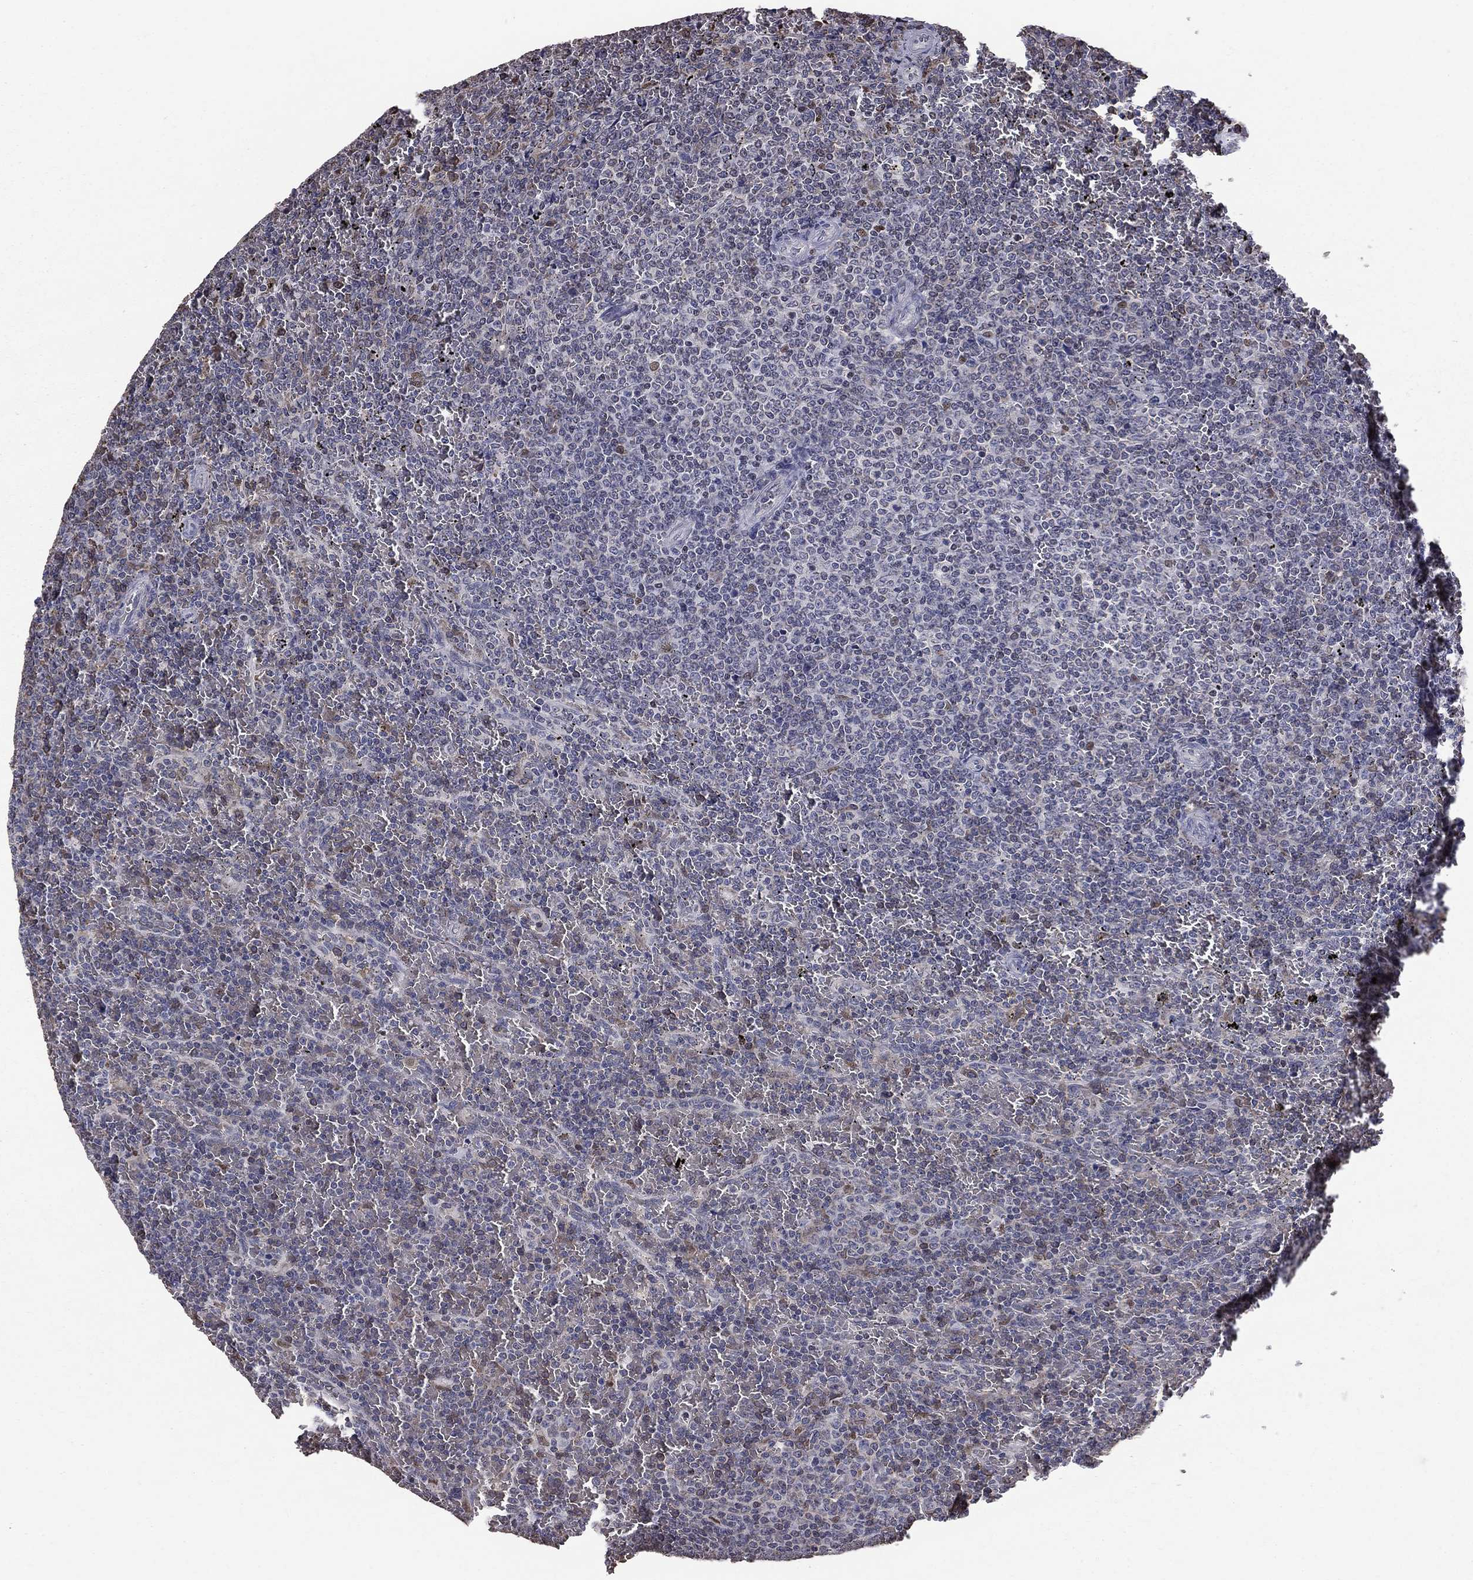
{"staining": {"intensity": "negative", "quantity": "none", "location": "none"}, "tissue": "lymphoma", "cell_type": "Tumor cells", "image_type": "cancer", "snomed": [{"axis": "morphology", "description": "Malignant lymphoma, non-Hodgkin's type, Low grade"}, {"axis": "topography", "description": "Spleen"}], "caption": "Micrograph shows no protein positivity in tumor cells of low-grade malignant lymphoma, non-Hodgkin's type tissue.", "gene": "HSPB2", "patient": {"sex": "female", "age": 77}}